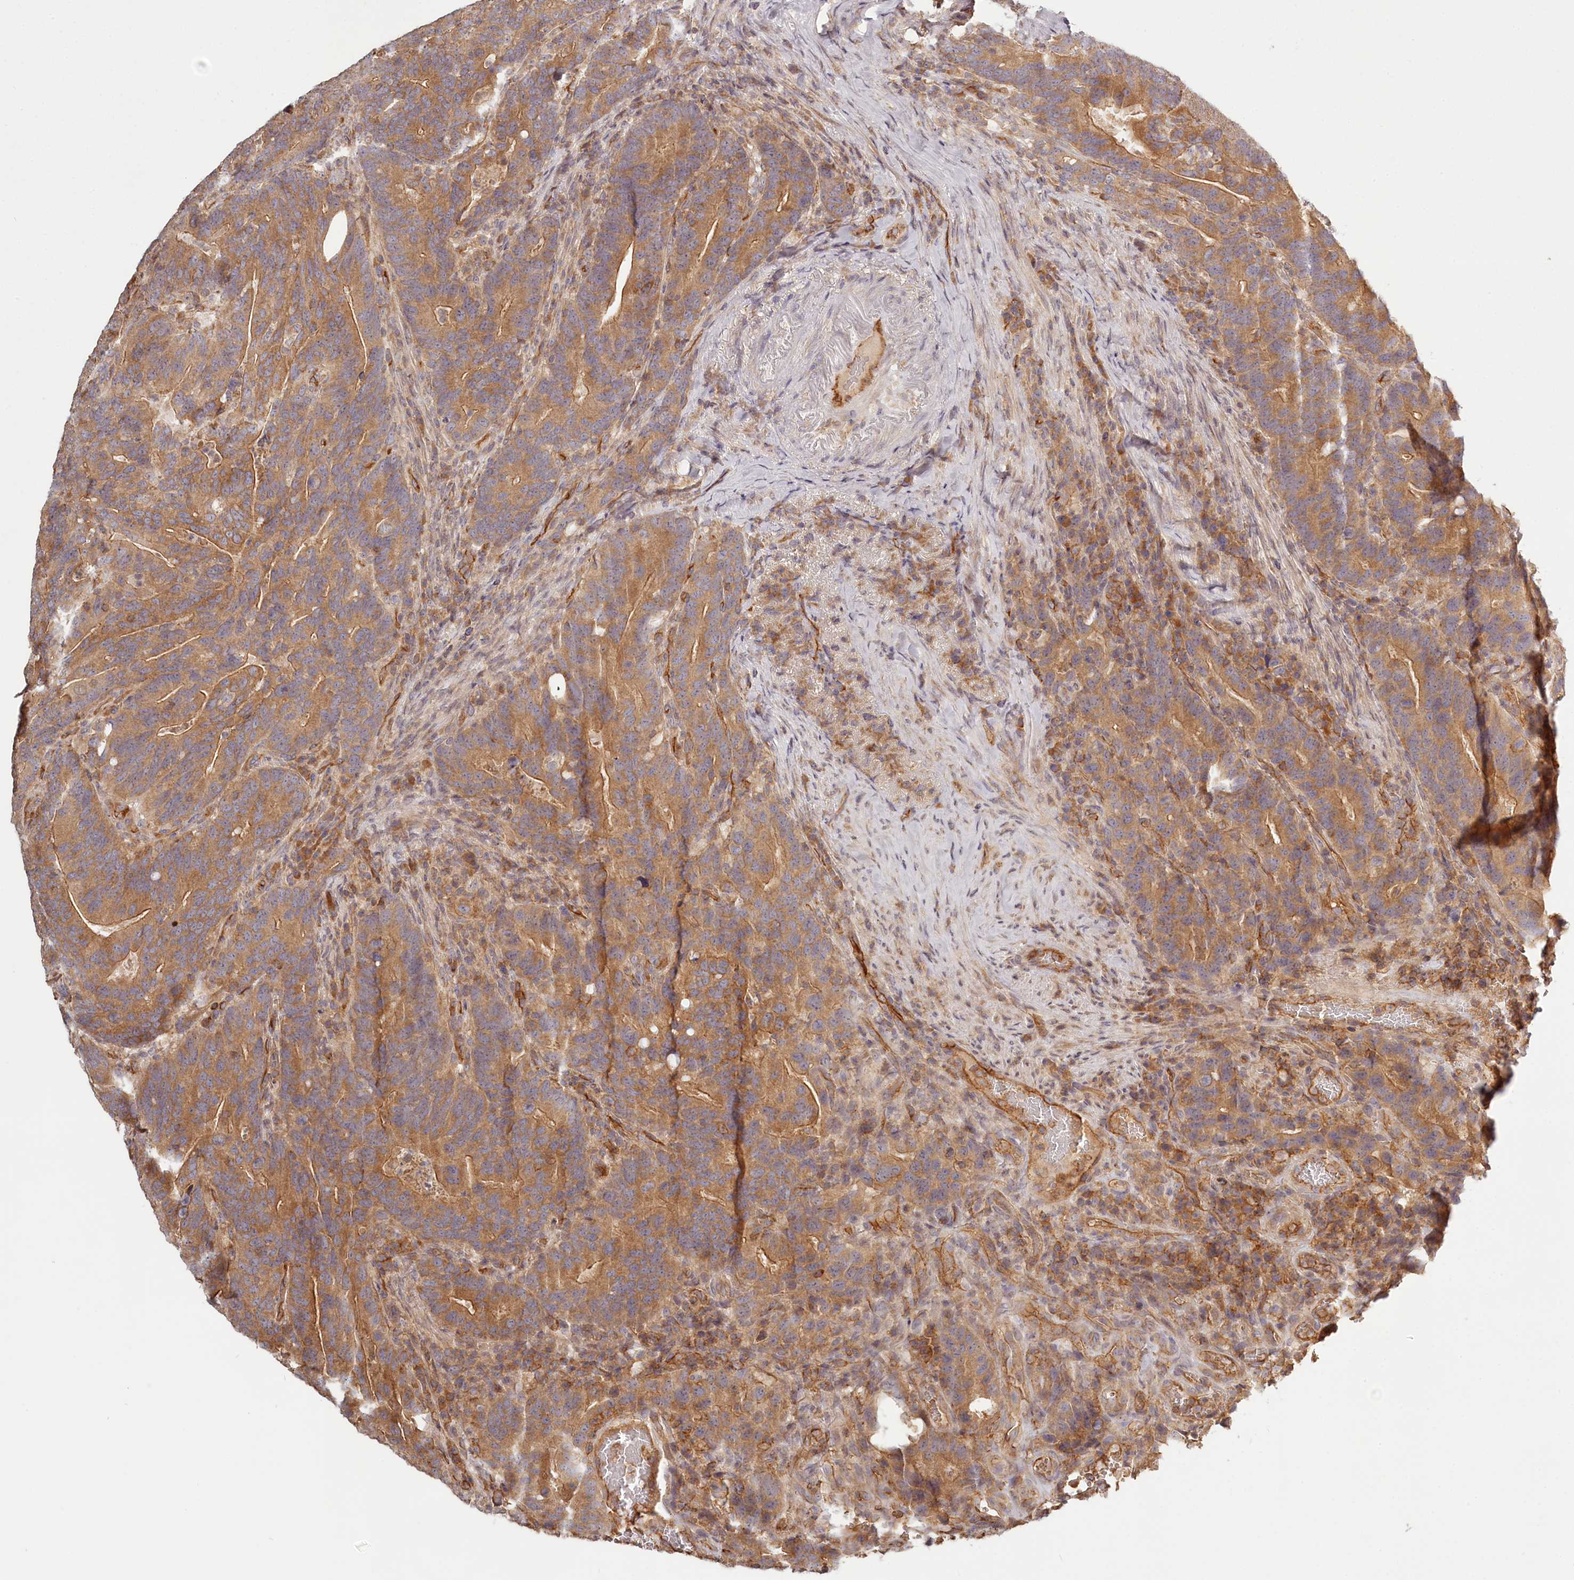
{"staining": {"intensity": "moderate", "quantity": ">75%", "location": "cytoplasmic/membranous"}, "tissue": "colorectal cancer", "cell_type": "Tumor cells", "image_type": "cancer", "snomed": [{"axis": "morphology", "description": "Adenocarcinoma, NOS"}, {"axis": "topography", "description": "Colon"}], "caption": "Protein analysis of colorectal adenocarcinoma tissue exhibits moderate cytoplasmic/membranous positivity in approximately >75% of tumor cells.", "gene": "TMIE", "patient": {"sex": "female", "age": 66}}